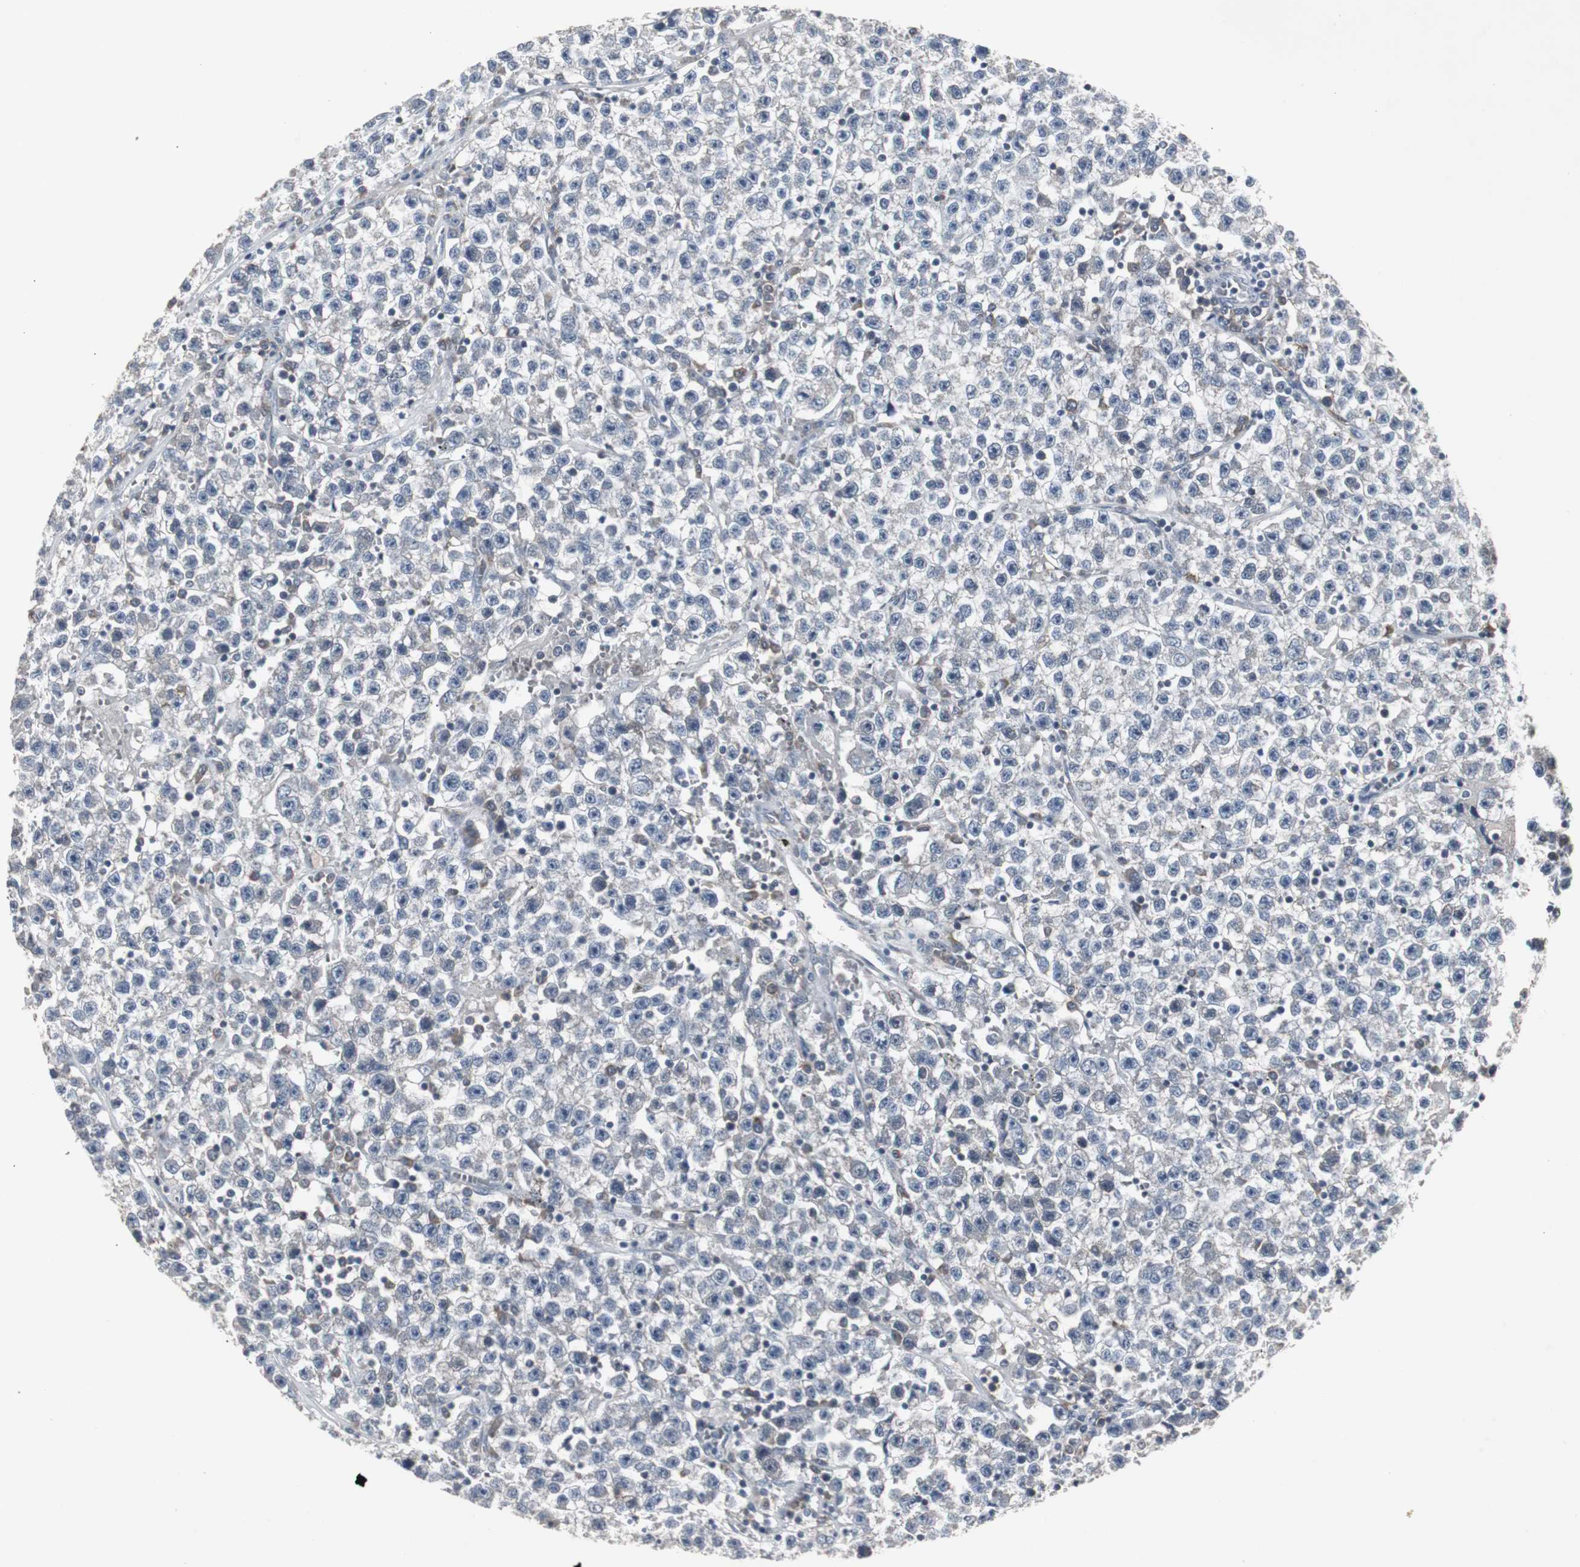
{"staining": {"intensity": "negative", "quantity": "none", "location": "none"}, "tissue": "testis cancer", "cell_type": "Tumor cells", "image_type": "cancer", "snomed": [{"axis": "morphology", "description": "Seminoma, NOS"}, {"axis": "topography", "description": "Testis"}], "caption": "Seminoma (testis) was stained to show a protein in brown. There is no significant expression in tumor cells.", "gene": "ACAA1", "patient": {"sex": "male", "age": 22}}